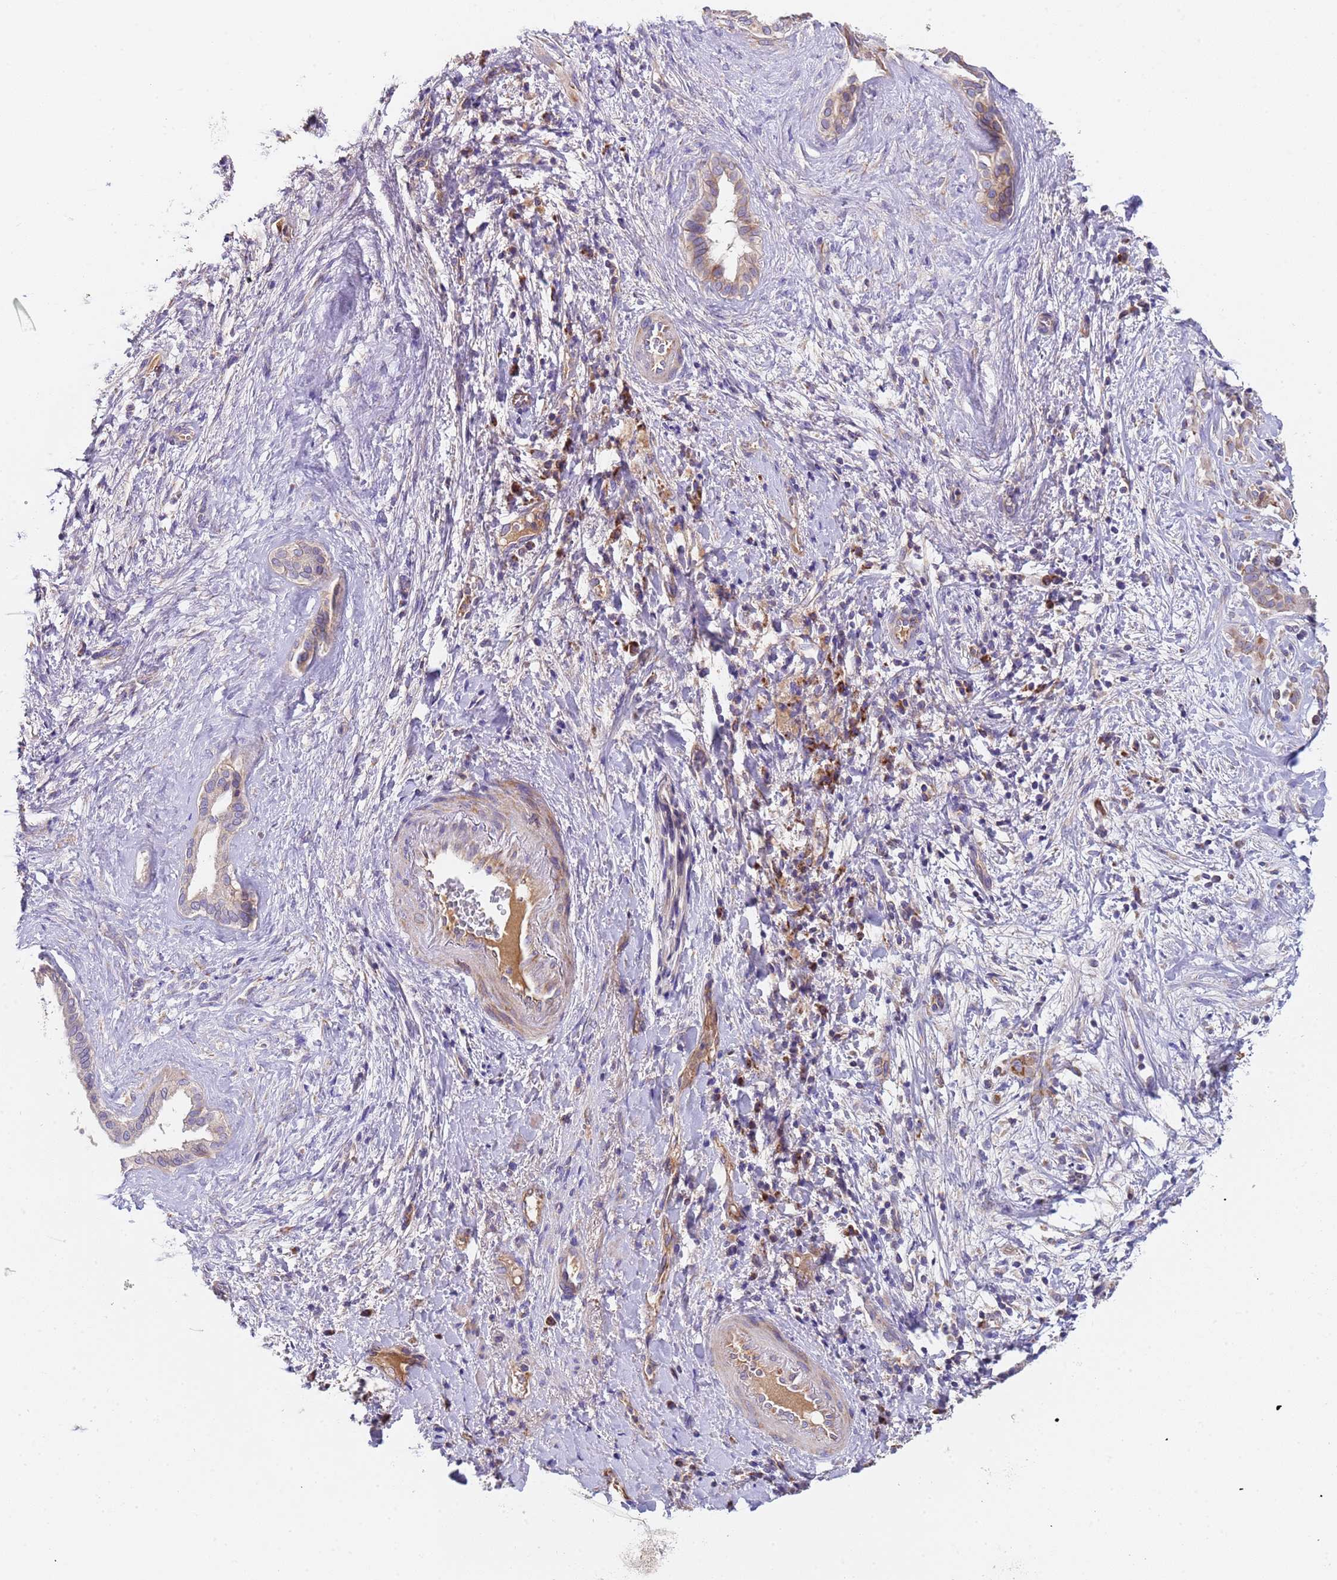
{"staining": {"intensity": "weak", "quantity": "<25%", "location": "cytoplasmic/membranous"}, "tissue": "liver cancer", "cell_type": "Tumor cells", "image_type": "cancer", "snomed": [{"axis": "morphology", "description": "Cholangiocarcinoma"}, {"axis": "topography", "description": "Liver"}], "caption": "A micrograph of human liver cancer (cholangiocarcinoma) is negative for staining in tumor cells. (DAB immunohistochemistry, high magnification).", "gene": "TMEM126A", "patient": {"sex": "male", "age": 67}}